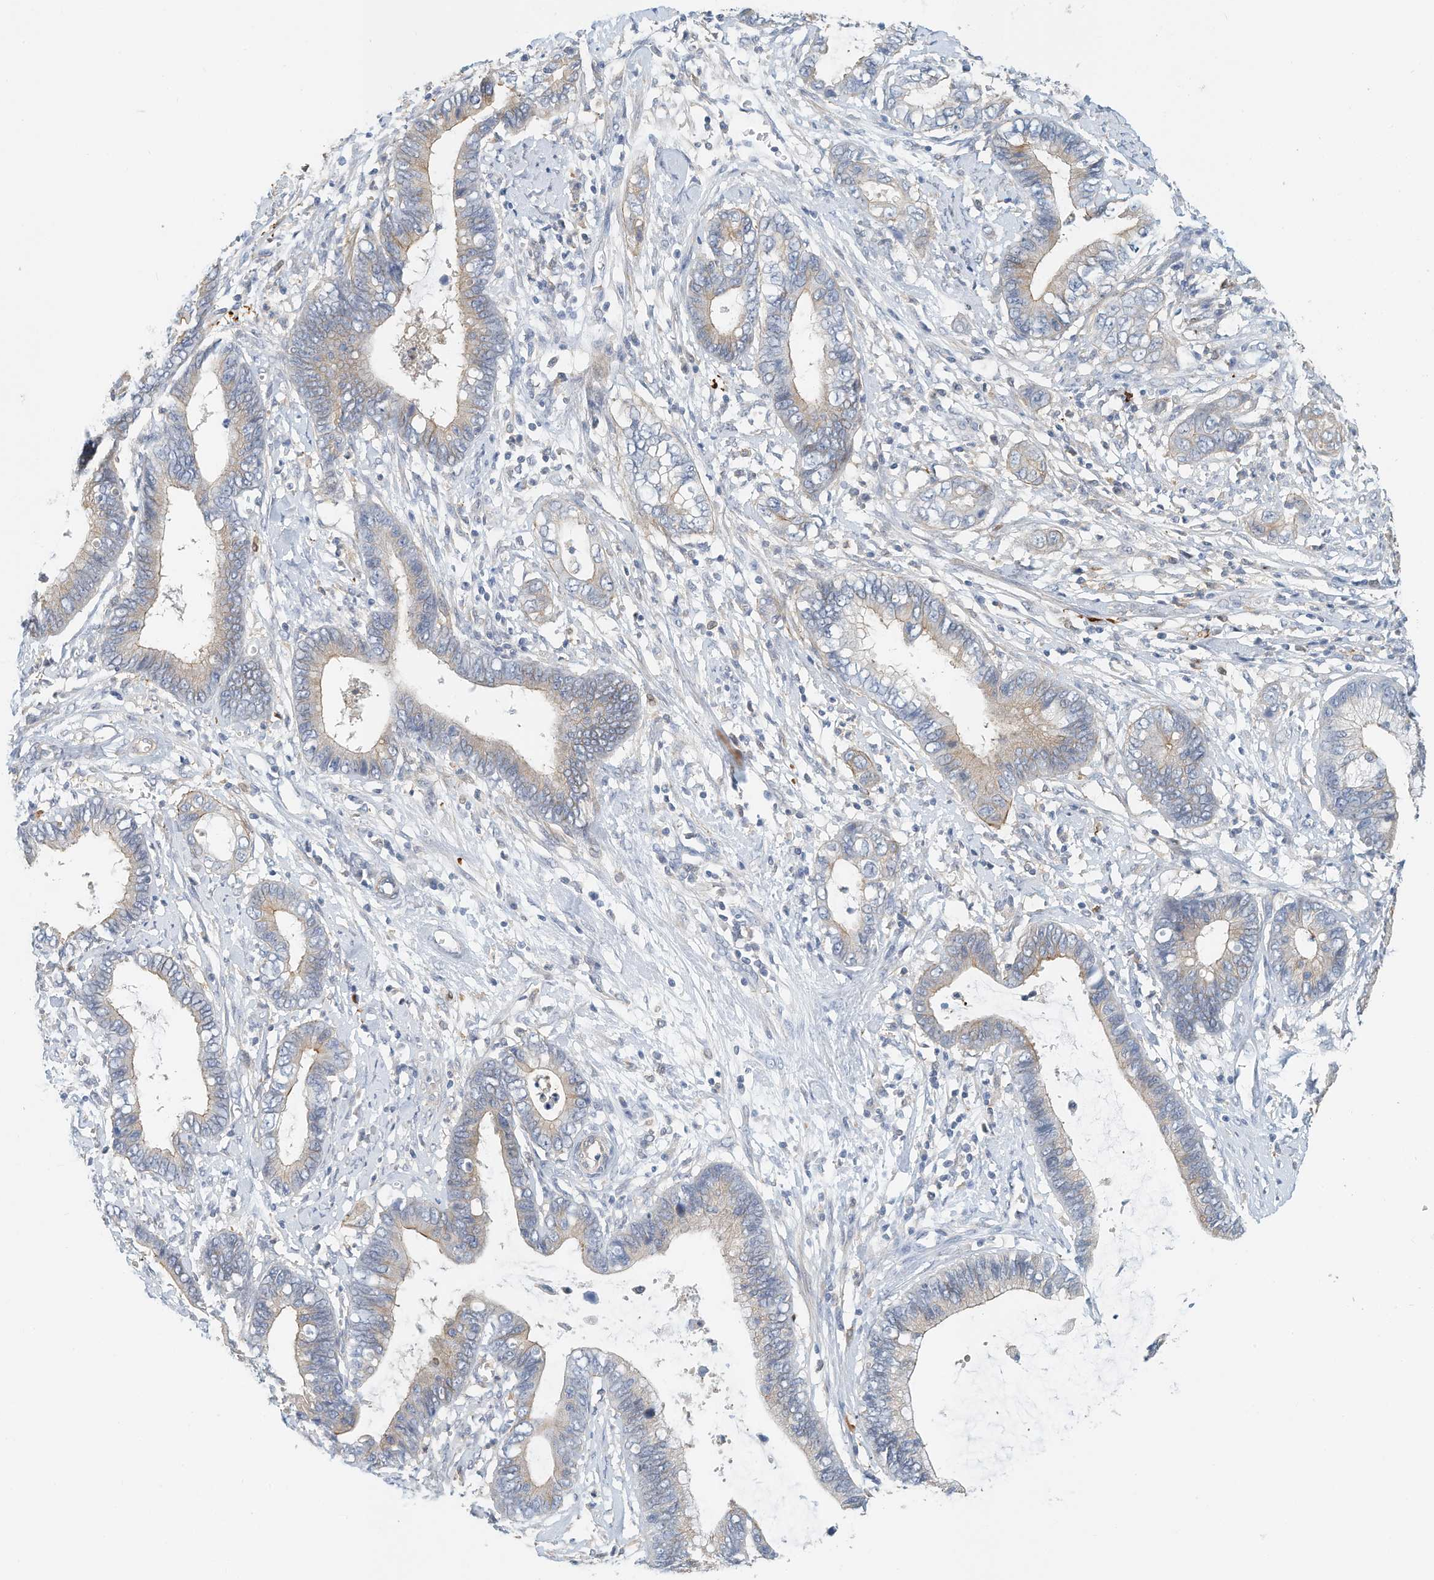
{"staining": {"intensity": "moderate", "quantity": "<25%", "location": "cytoplasmic/membranous"}, "tissue": "cervical cancer", "cell_type": "Tumor cells", "image_type": "cancer", "snomed": [{"axis": "morphology", "description": "Adenocarcinoma, NOS"}, {"axis": "topography", "description": "Cervix"}], "caption": "A histopathology image of human adenocarcinoma (cervical) stained for a protein exhibits moderate cytoplasmic/membranous brown staining in tumor cells.", "gene": "MICAL1", "patient": {"sex": "female", "age": 44}}